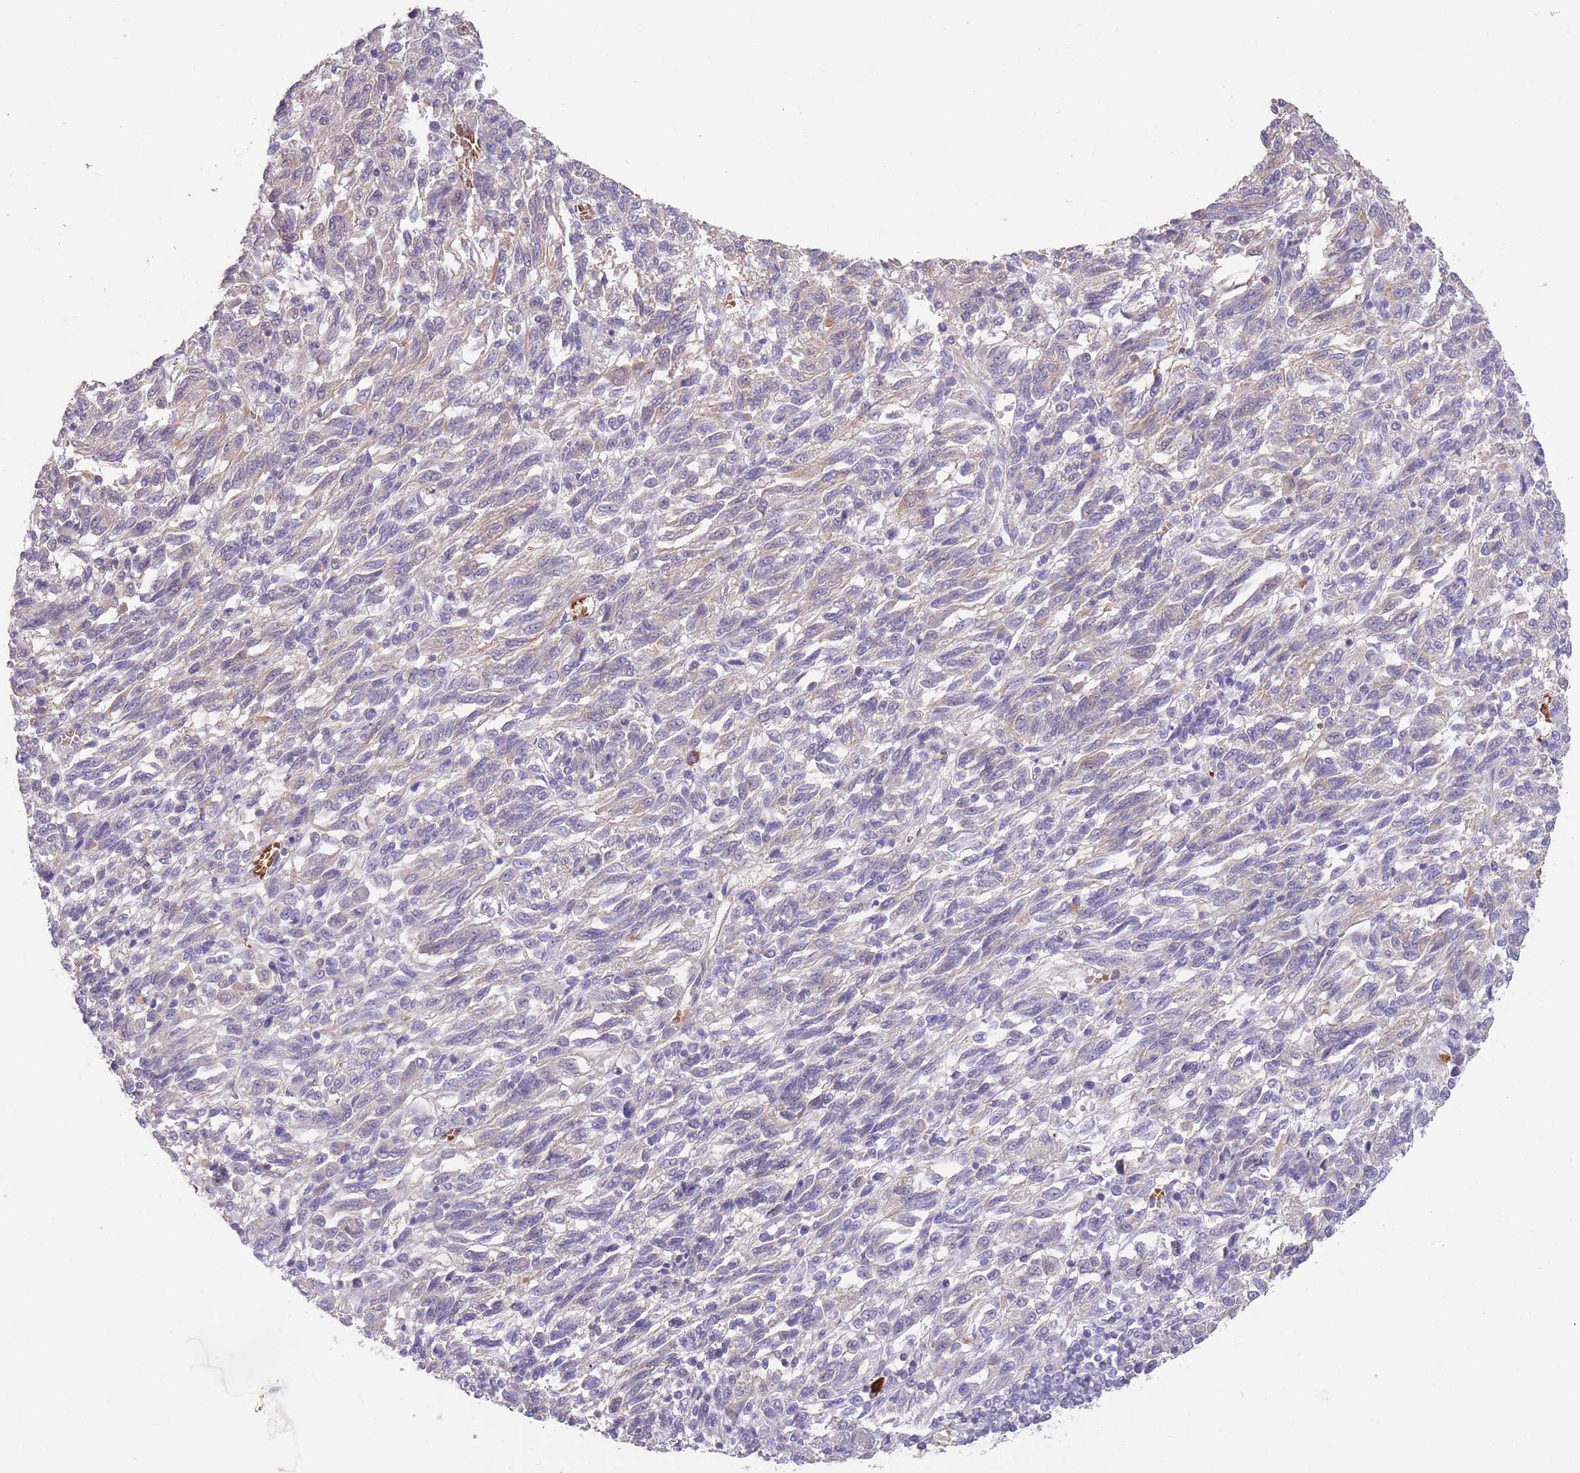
{"staining": {"intensity": "negative", "quantity": "none", "location": "none"}, "tissue": "melanoma", "cell_type": "Tumor cells", "image_type": "cancer", "snomed": [{"axis": "morphology", "description": "Malignant melanoma, Metastatic site"}, {"axis": "topography", "description": "Lung"}], "caption": "DAB immunohistochemical staining of melanoma reveals no significant expression in tumor cells.", "gene": "ZNF14", "patient": {"sex": "male", "age": 64}}